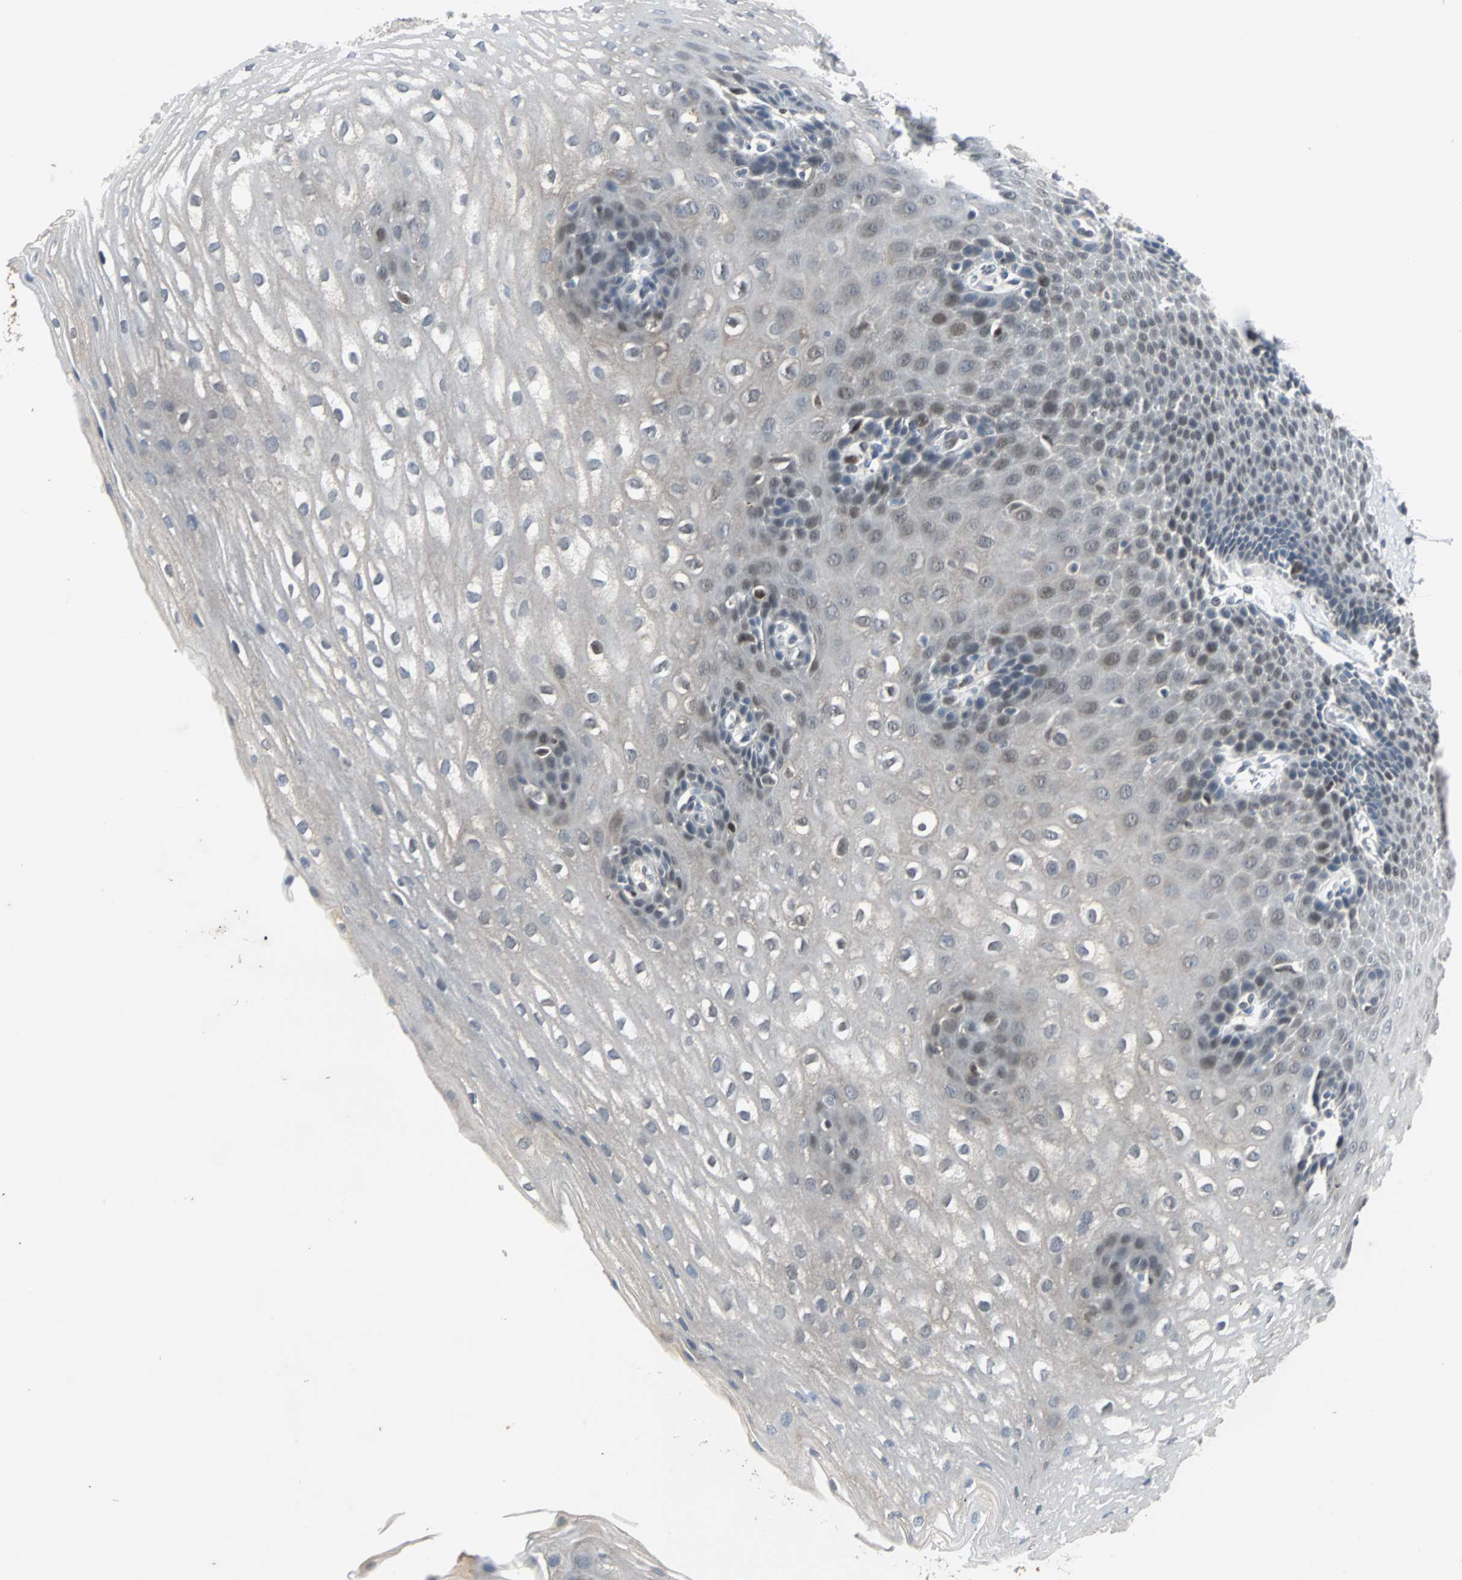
{"staining": {"intensity": "weak", "quantity": "<25%", "location": "cytoplasmic/membranous,nuclear"}, "tissue": "esophagus", "cell_type": "Squamous epithelial cells", "image_type": "normal", "snomed": [{"axis": "morphology", "description": "Normal tissue, NOS"}, {"axis": "topography", "description": "Esophagus"}], "caption": "This is an IHC histopathology image of benign esophagus. There is no expression in squamous epithelial cells.", "gene": "HLX", "patient": {"sex": "male", "age": 48}}